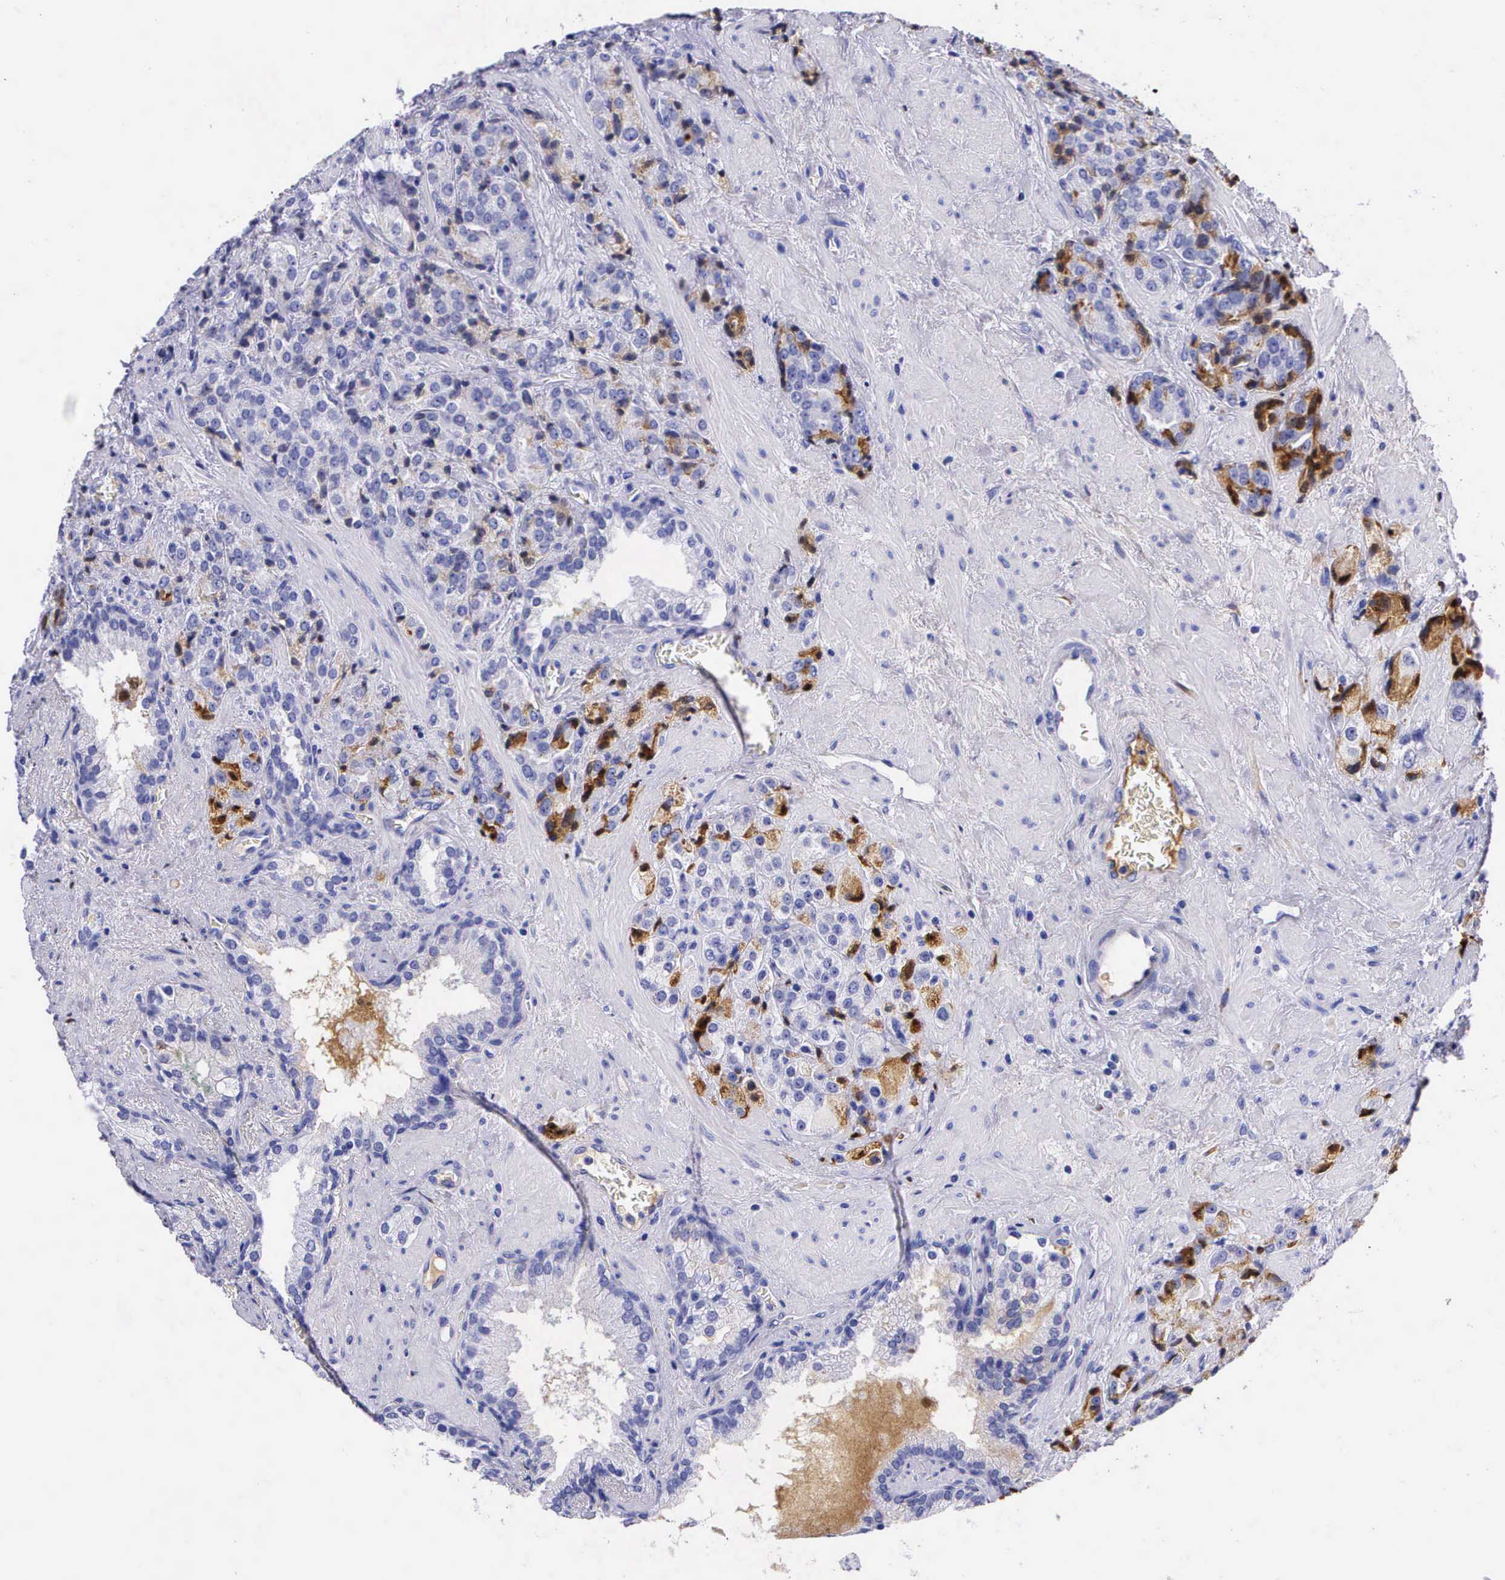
{"staining": {"intensity": "negative", "quantity": "none", "location": "none"}, "tissue": "prostate cancer", "cell_type": "Tumor cells", "image_type": "cancer", "snomed": [{"axis": "morphology", "description": "Adenocarcinoma, Medium grade"}, {"axis": "topography", "description": "Prostate"}], "caption": "The photomicrograph demonstrates no significant positivity in tumor cells of prostate medium-grade adenocarcinoma.", "gene": "PLG", "patient": {"sex": "male", "age": 70}}